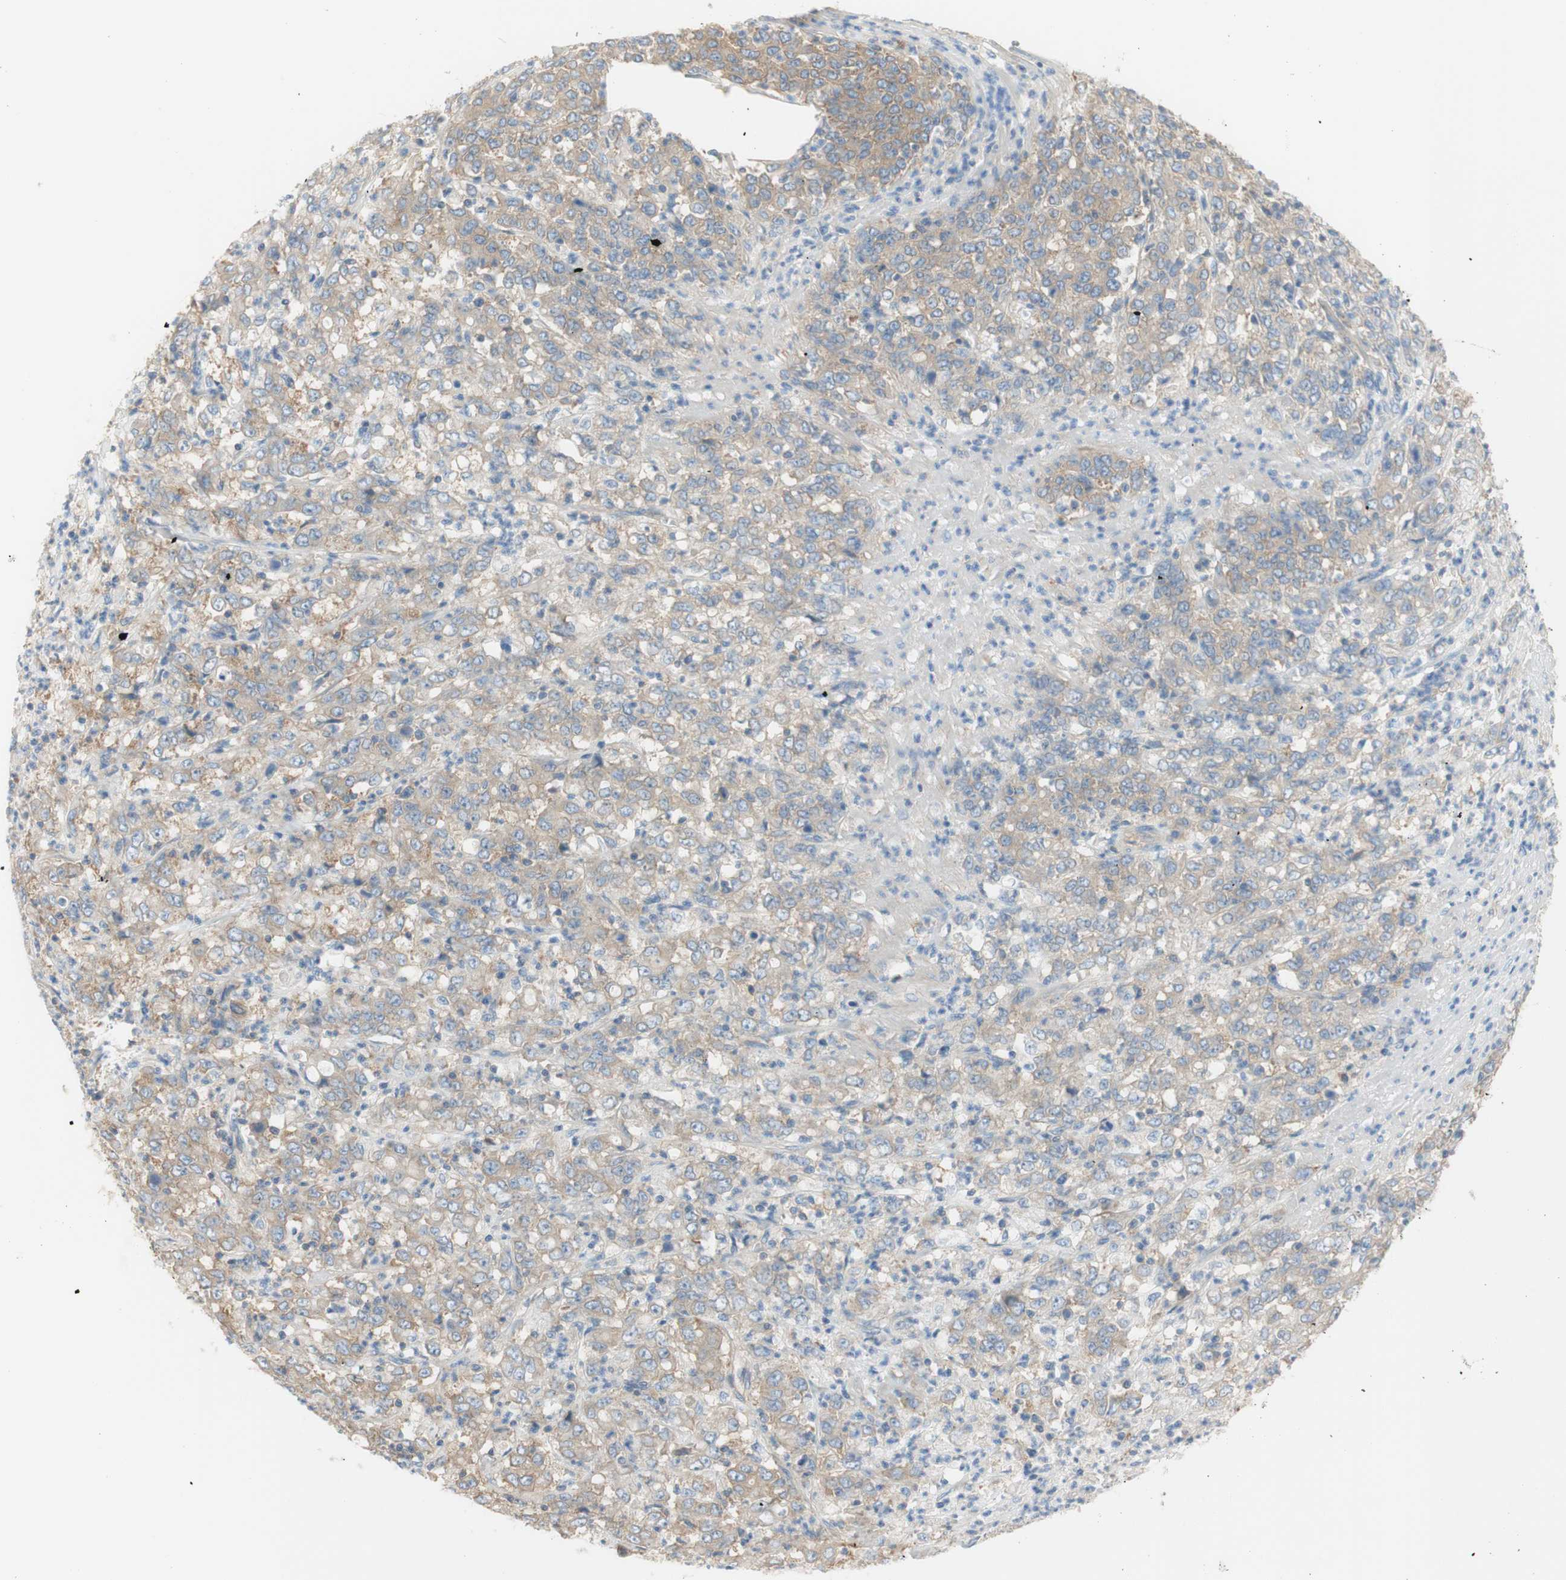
{"staining": {"intensity": "weak", "quantity": ">75%", "location": "cytoplasmic/membranous"}, "tissue": "stomach cancer", "cell_type": "Tumor cells", "image_type": "cancer", "snomed": [{"axis": "morphology", "description": "Adenocarcinoma, NOS"}, {"axis": "topography", "description": "Stomach, lower"}], "caption": "An image of human stomach adenocarcinoma stained for a protein reveals weak cytoplasmic/membranous brown staining in tumor cells.", "gene": "ATP2B1", "patient": {"sex": "female", "age": 71}}